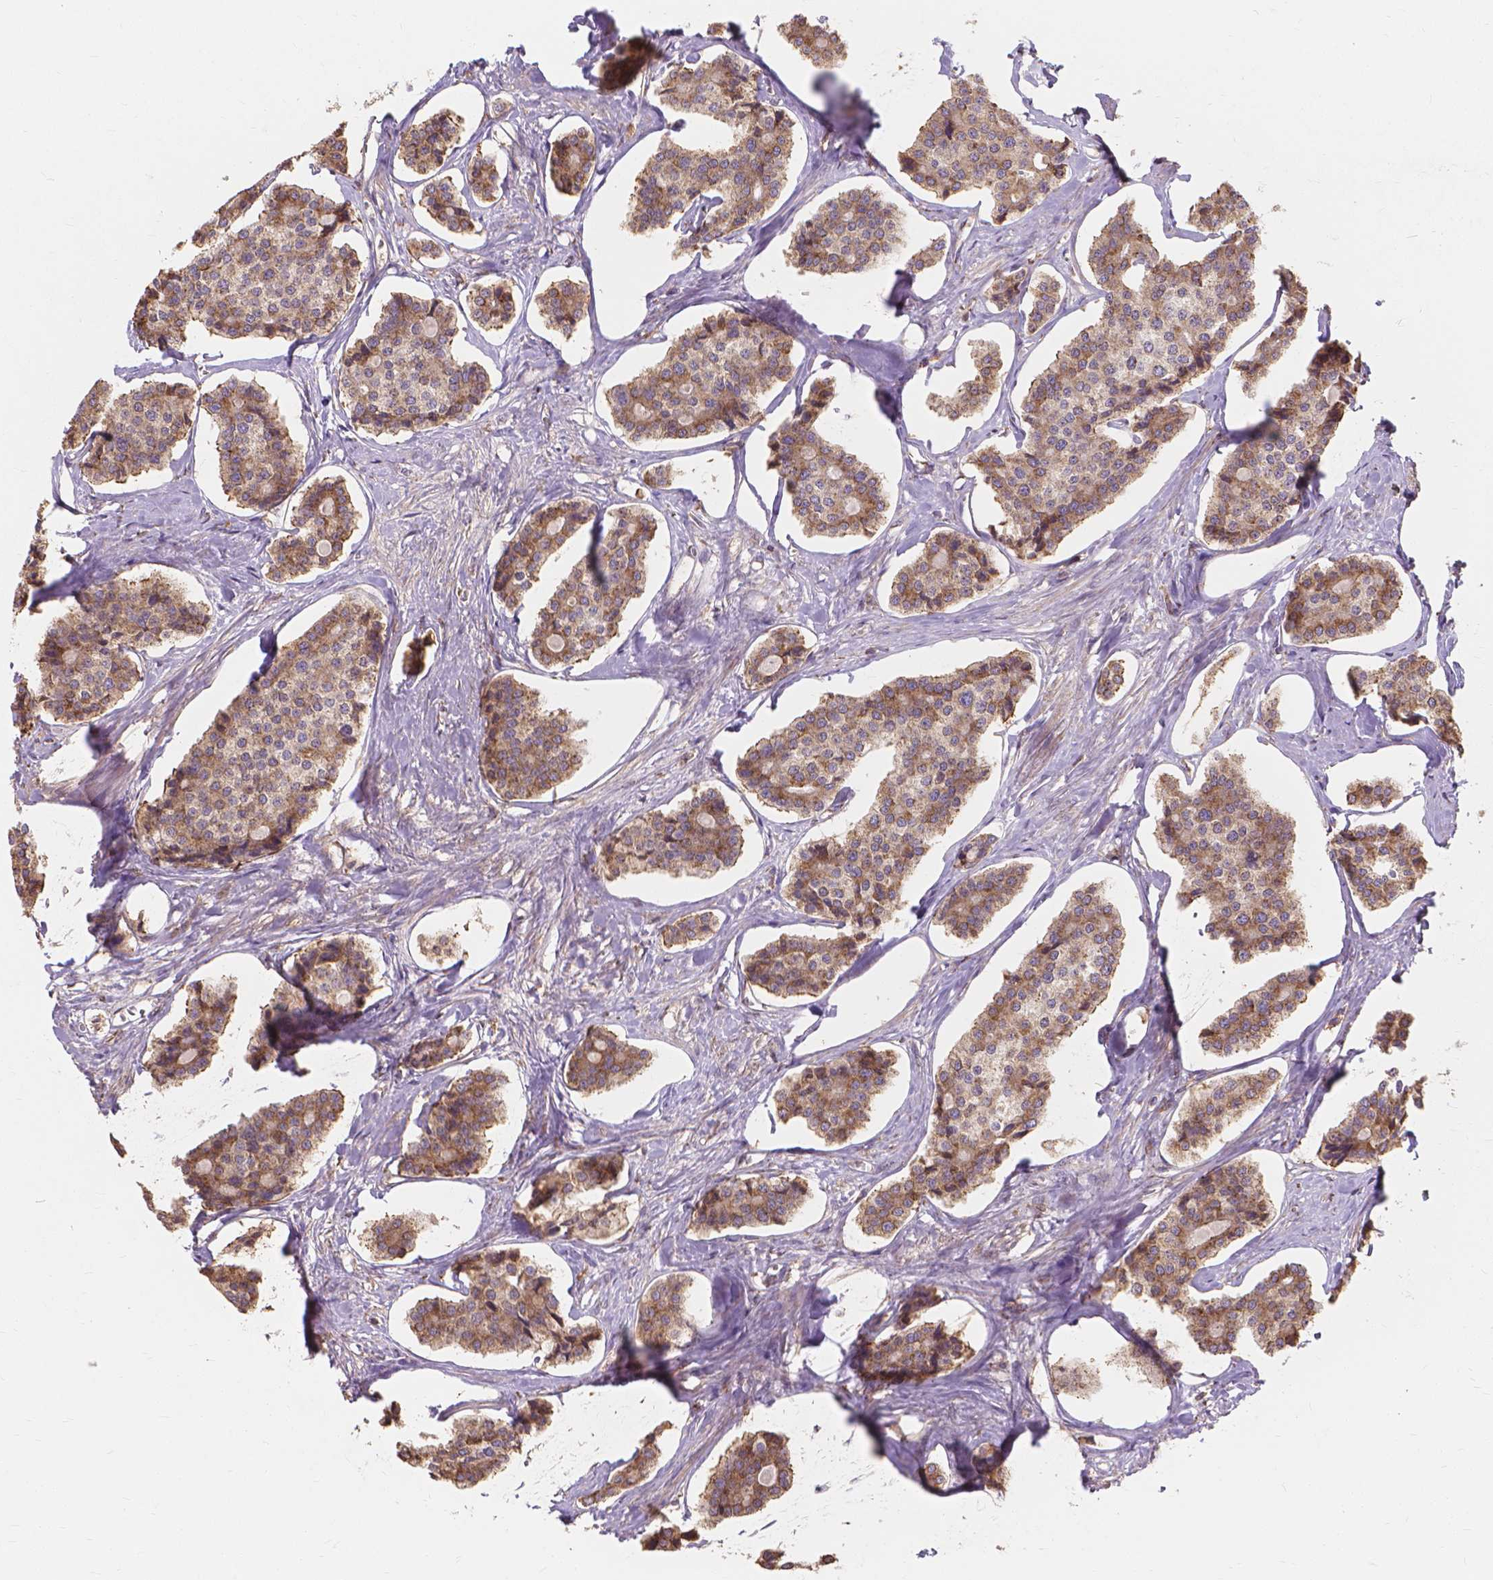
{"staining": {"intensity": "moderate", "quantity": ">75%", "location": "cytoplasmic/membranous"}, "tissue": "carcinoid", "cell_type": "Tumor cells", "image_type": "cancer", "snomed": [{"axis": "morphology", "description": "Carcinoid, malignant, NOS"}, {"axis": "topography", "description": "Small intestine"}], "caption": "Carcinoid stained with a protein marker shows moderate staining in tumor cells.", "gene": "TAB2", "patient": {"sex": "female", "age": 65}}